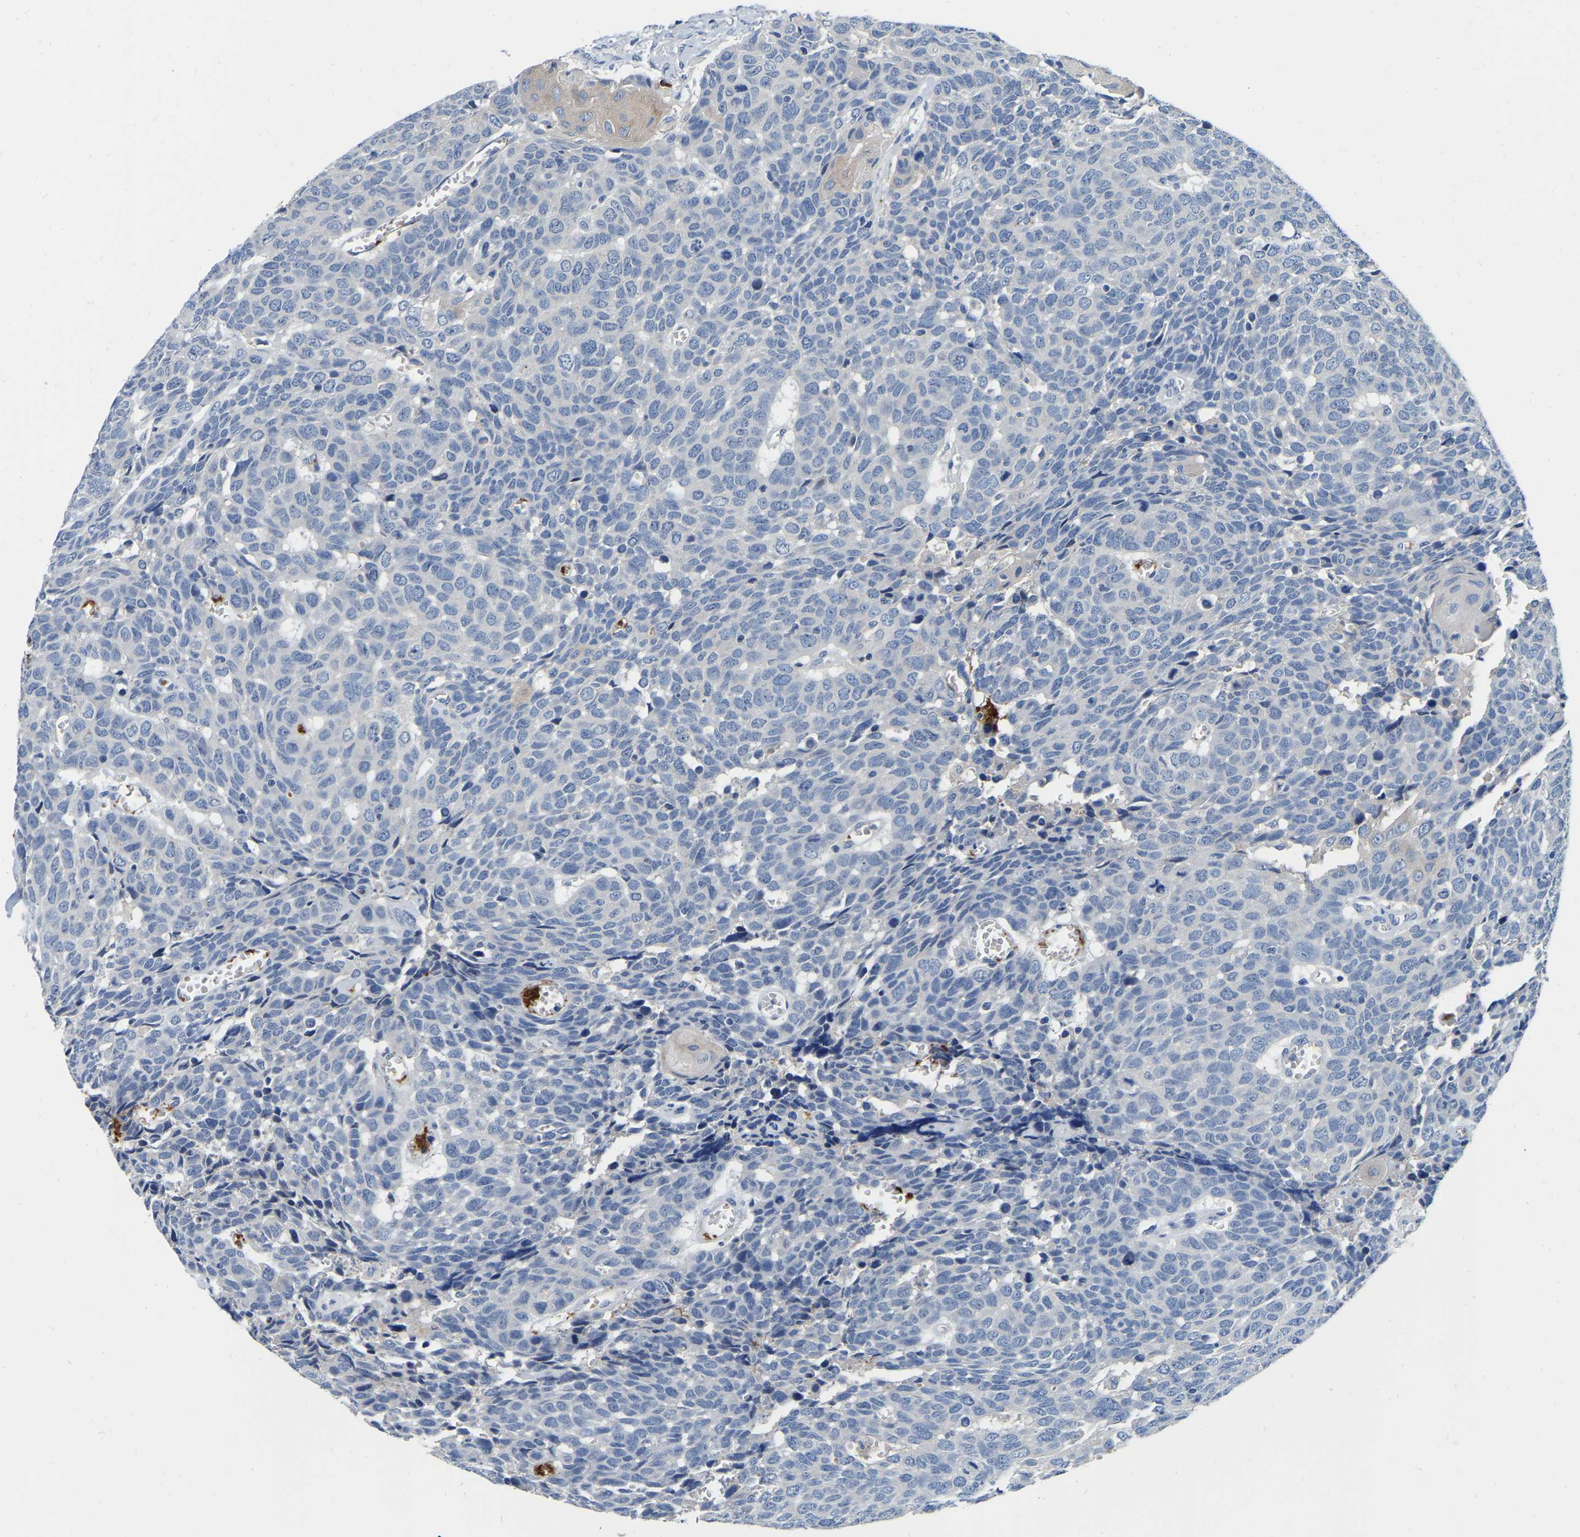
{"staining": {"intensity": "negative", "quantity": "none", "location": "none"}, "tissue": "head and neck cancer", "cell_type": "Tumor cells", "image_type": "cancer", "snomed": [{"axis": "morphology", "description": "Squamous cell carcinoma, NOS"}, {"axis": "topography", "description": "Head-Neck"}], "caption": "Immunohistochemistry (IHC) image of neoplastic tissue: head and neck squamous cell carcinoma stained with DAB (3,3'-diaminobenzidine) demonstrates no significant protein expression in tumor cells. (Stains: DAB immunohistochemistry (IHC) with hematoxylin counter stain, Microscopy: brightfield microscopy at high magnification).", "gene": "RAB27B", "patient": {"sex": "male", "age": 66}}